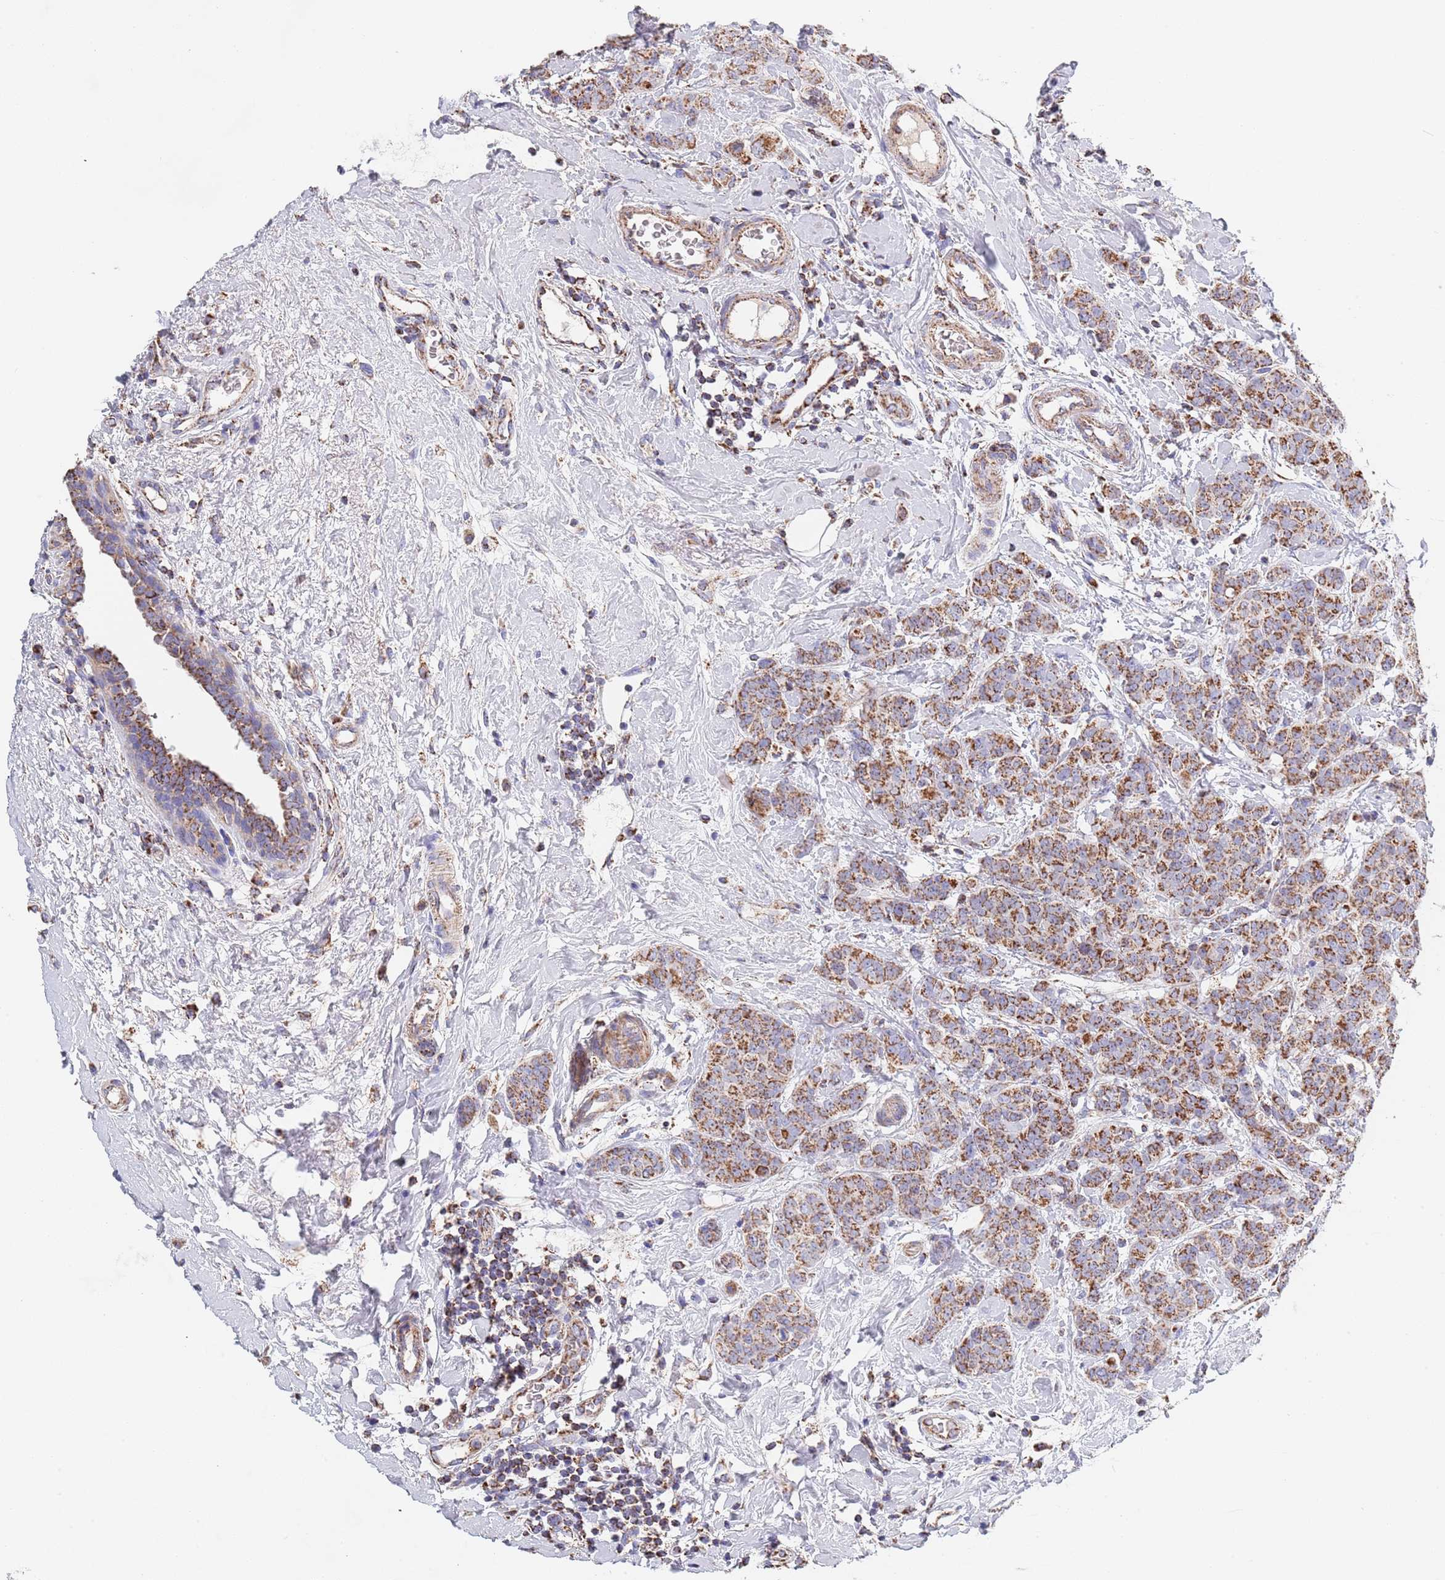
{"staining": {"intensity": "strong", "quantity": ">75%", "location": "cytoplasmic/membranous"}, "tissue": "breast cancer", "cell_type": "Tumor cells", "image_type": "cancer", "snomed": [{"axis": "morphology", "description": "Duct carcinoma"}, {"axis": "topography", "description": "Breast"}], "caption": "Brown immunohistochemical staining in human breast cancer (infiltrating ductal carcinoma) reveals strong cytoplasmic/membranous staining in about >75% of tumor cells.", "gene": "PGP", "patient": {"sex": "female", "age": 40}}